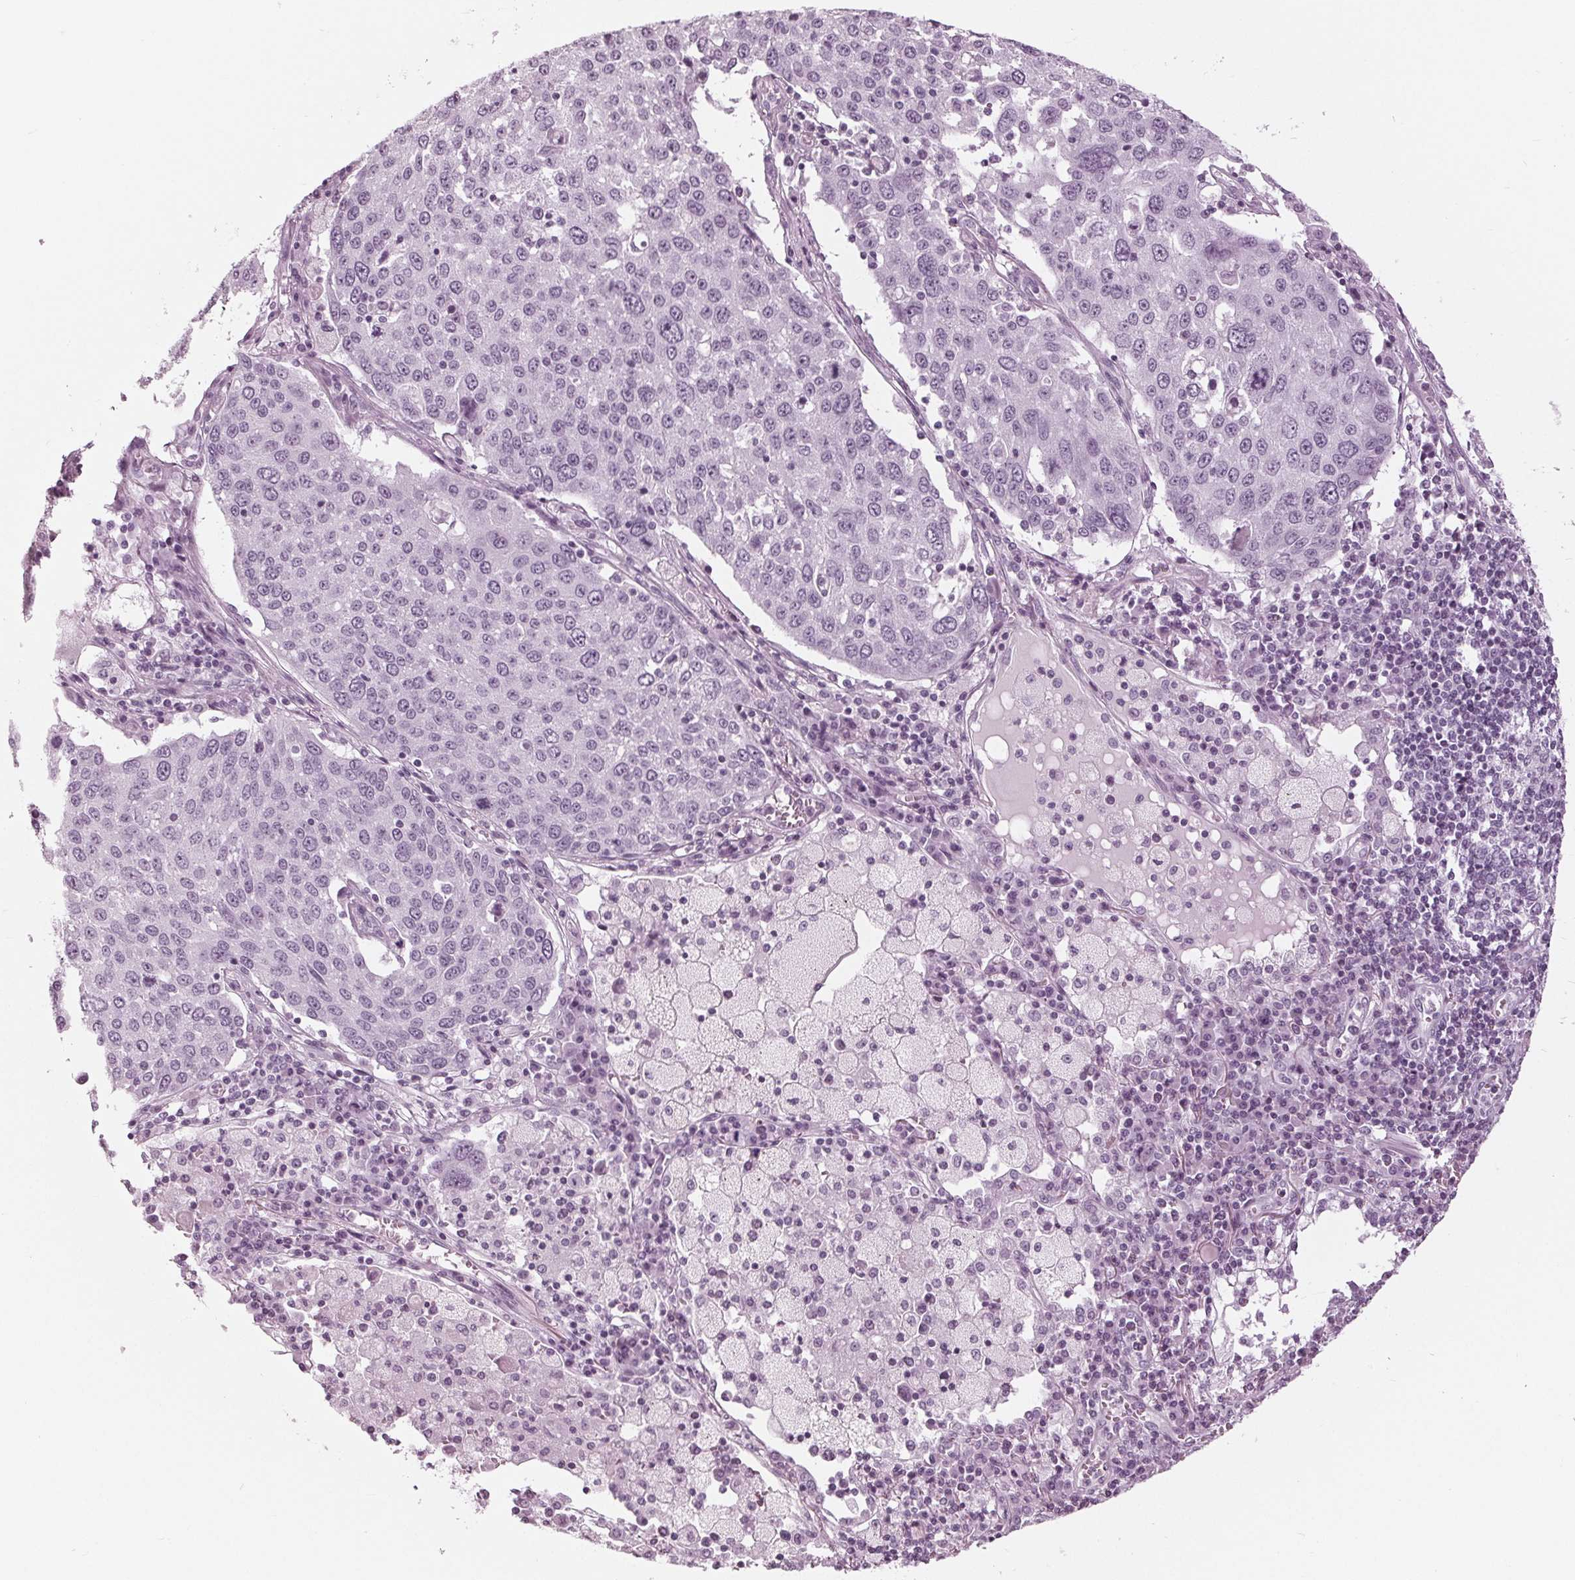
{"staining": {"intensity": "negative", "quantity": "none", "location": "none"}, "tissue": "lung cancer", "cell_type": "Tumor cells", "image_type": "cancer", "snomed": [{"axis": "morphology", "description": "Squamous cell carcinoma, NOS"}, {"axis": "topography", "description": "Lung"}], "caption": "The histopathology image exhibits no significant expression in tumor cells of lung cancer (squamous cell carcinoma).", "gene": "KRT28", "patient": {"sex": "male", "age": 65}}